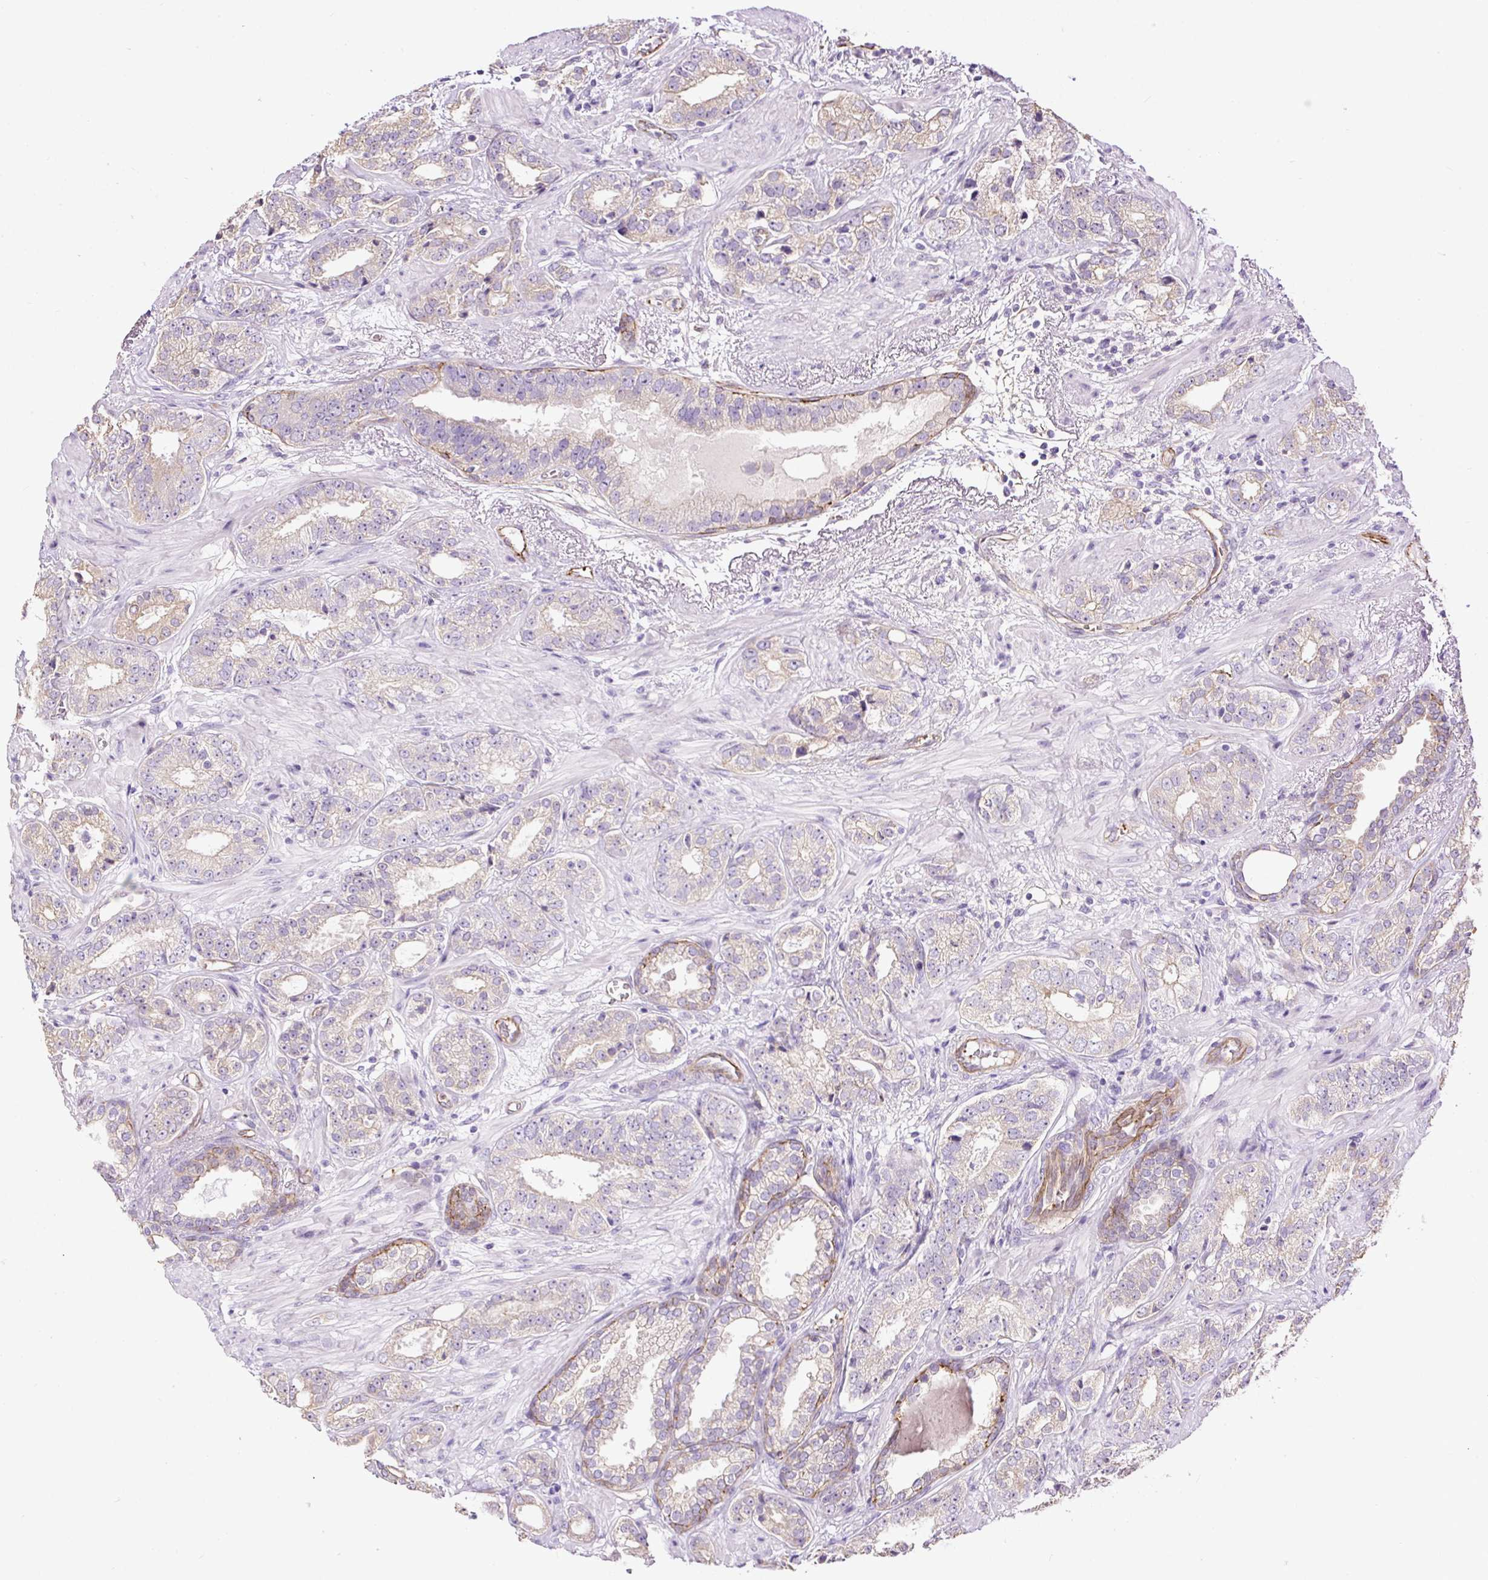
{"staining": {"intensity": "negative", "quantity": "none", "location": "none"}, "tissue": "prostate cancer", "cell_type": "Tumor cells", "image_type": "cancer", "snomed": [{"axis": "morphology", "description": "Adenocarcinoma, High grade"}, {"axis": "topography", "description": "Prostate"}], "caption": "Immunohistochemistry (IHC) histopathology image of prostate cancer stained for a protein (brown), which shows no staining in tumor cells.", "gene": "MAGEB16", "patient": {"sex": "male", "age": 71}}